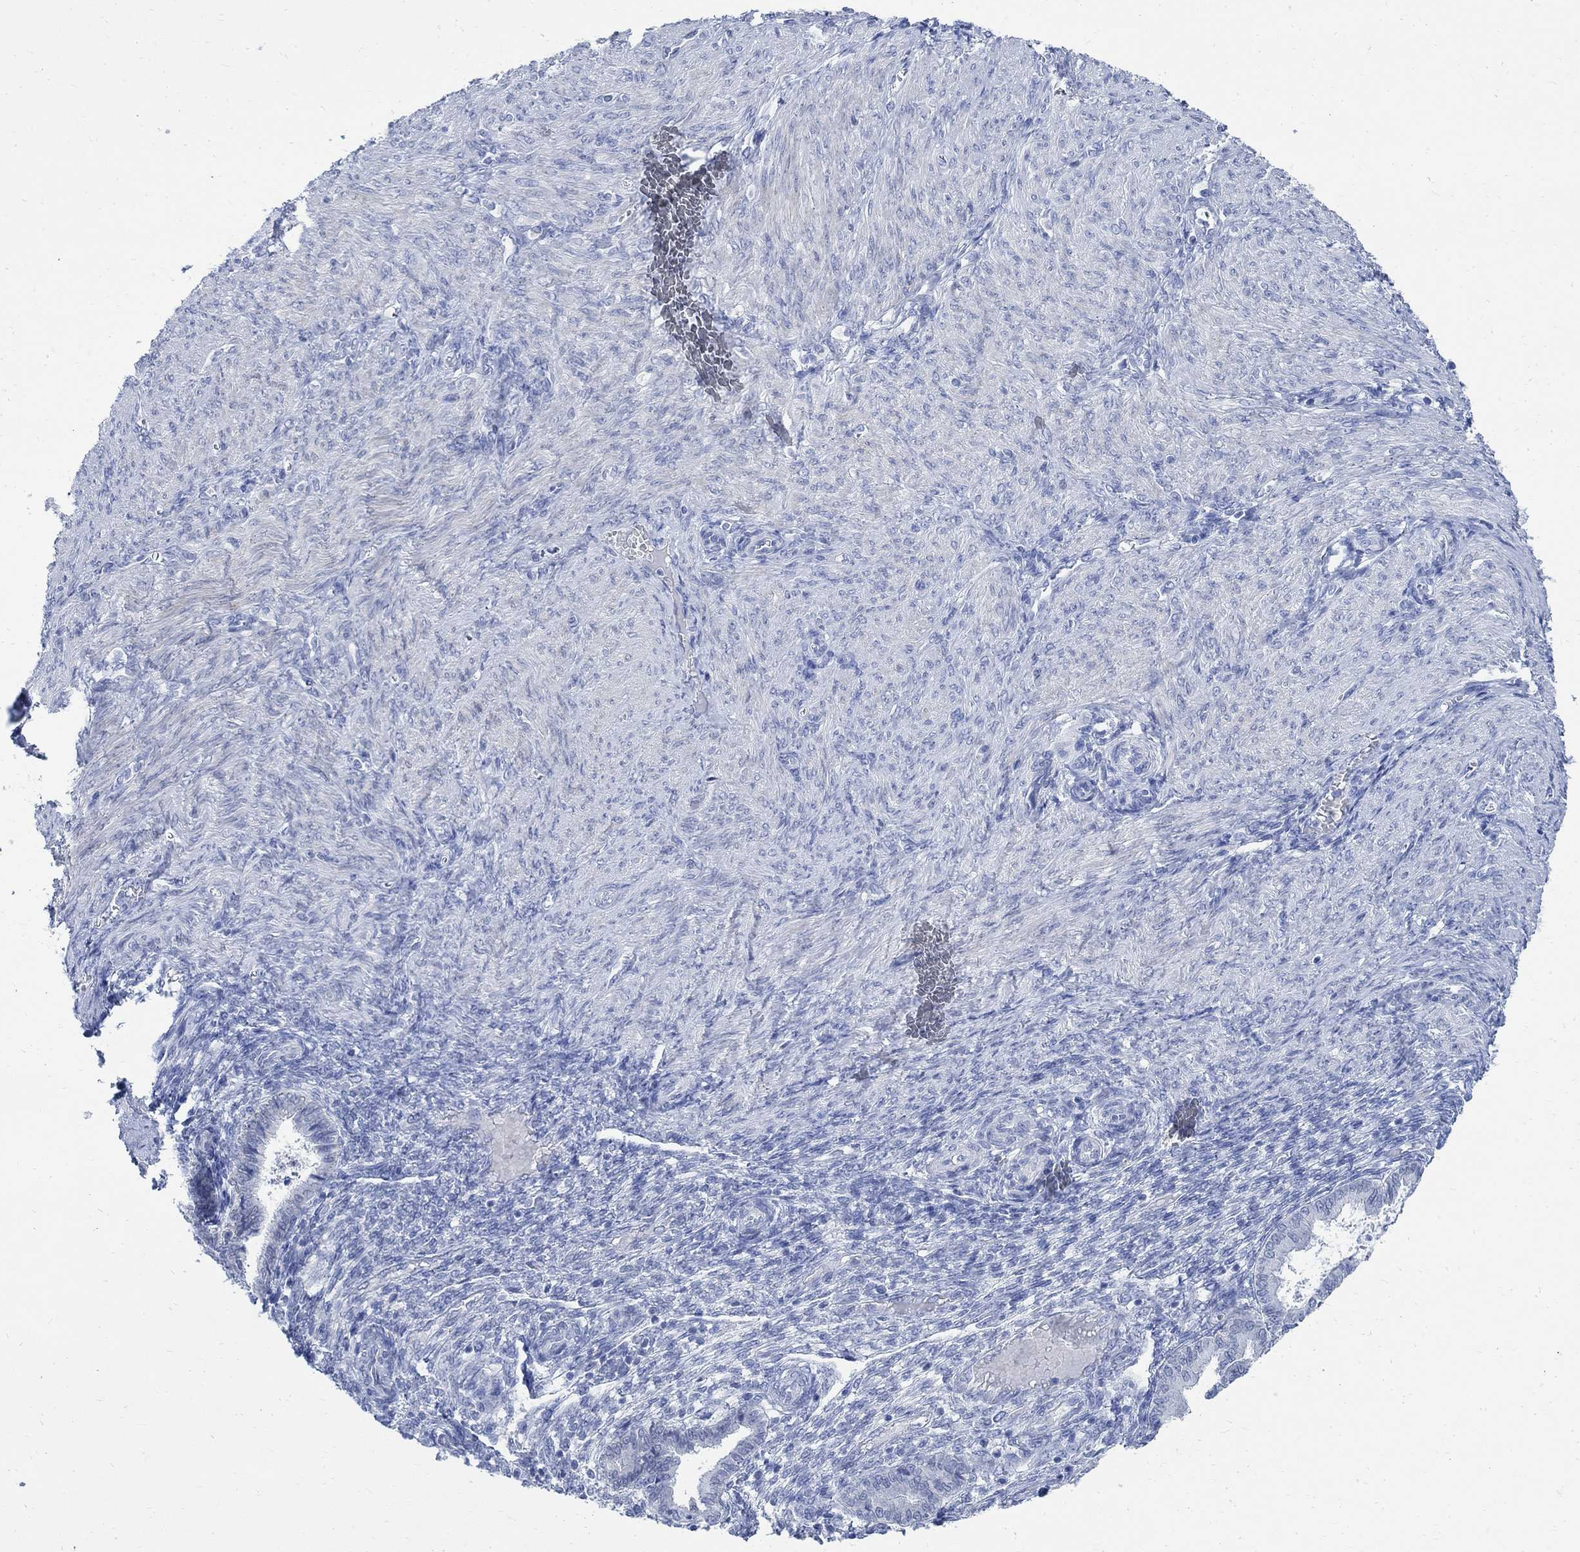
{"staining": {"intensity": "negative", "quantity": "none", "location": "none"}, "tissue": "endometrium", "cell_type": "Cells in endometrial stroma", "image_type": "normal", "snomed": [{"axis": "morphology", "description": "Normal tissue, NOS"}, {"axis": "topography", "description": "Endometrium"}], "caption": "Immunohistochemistry histopathology image of benign endometrium: human endometrium stained with DAB shows no significant protein positivity in cells in endometrial stroma. (DAB immunohistochemistry (IHC) with hematoxylin counter stain).", "gene": "CAMK2N1", "patient": {"sex": "female", "age": 43}}